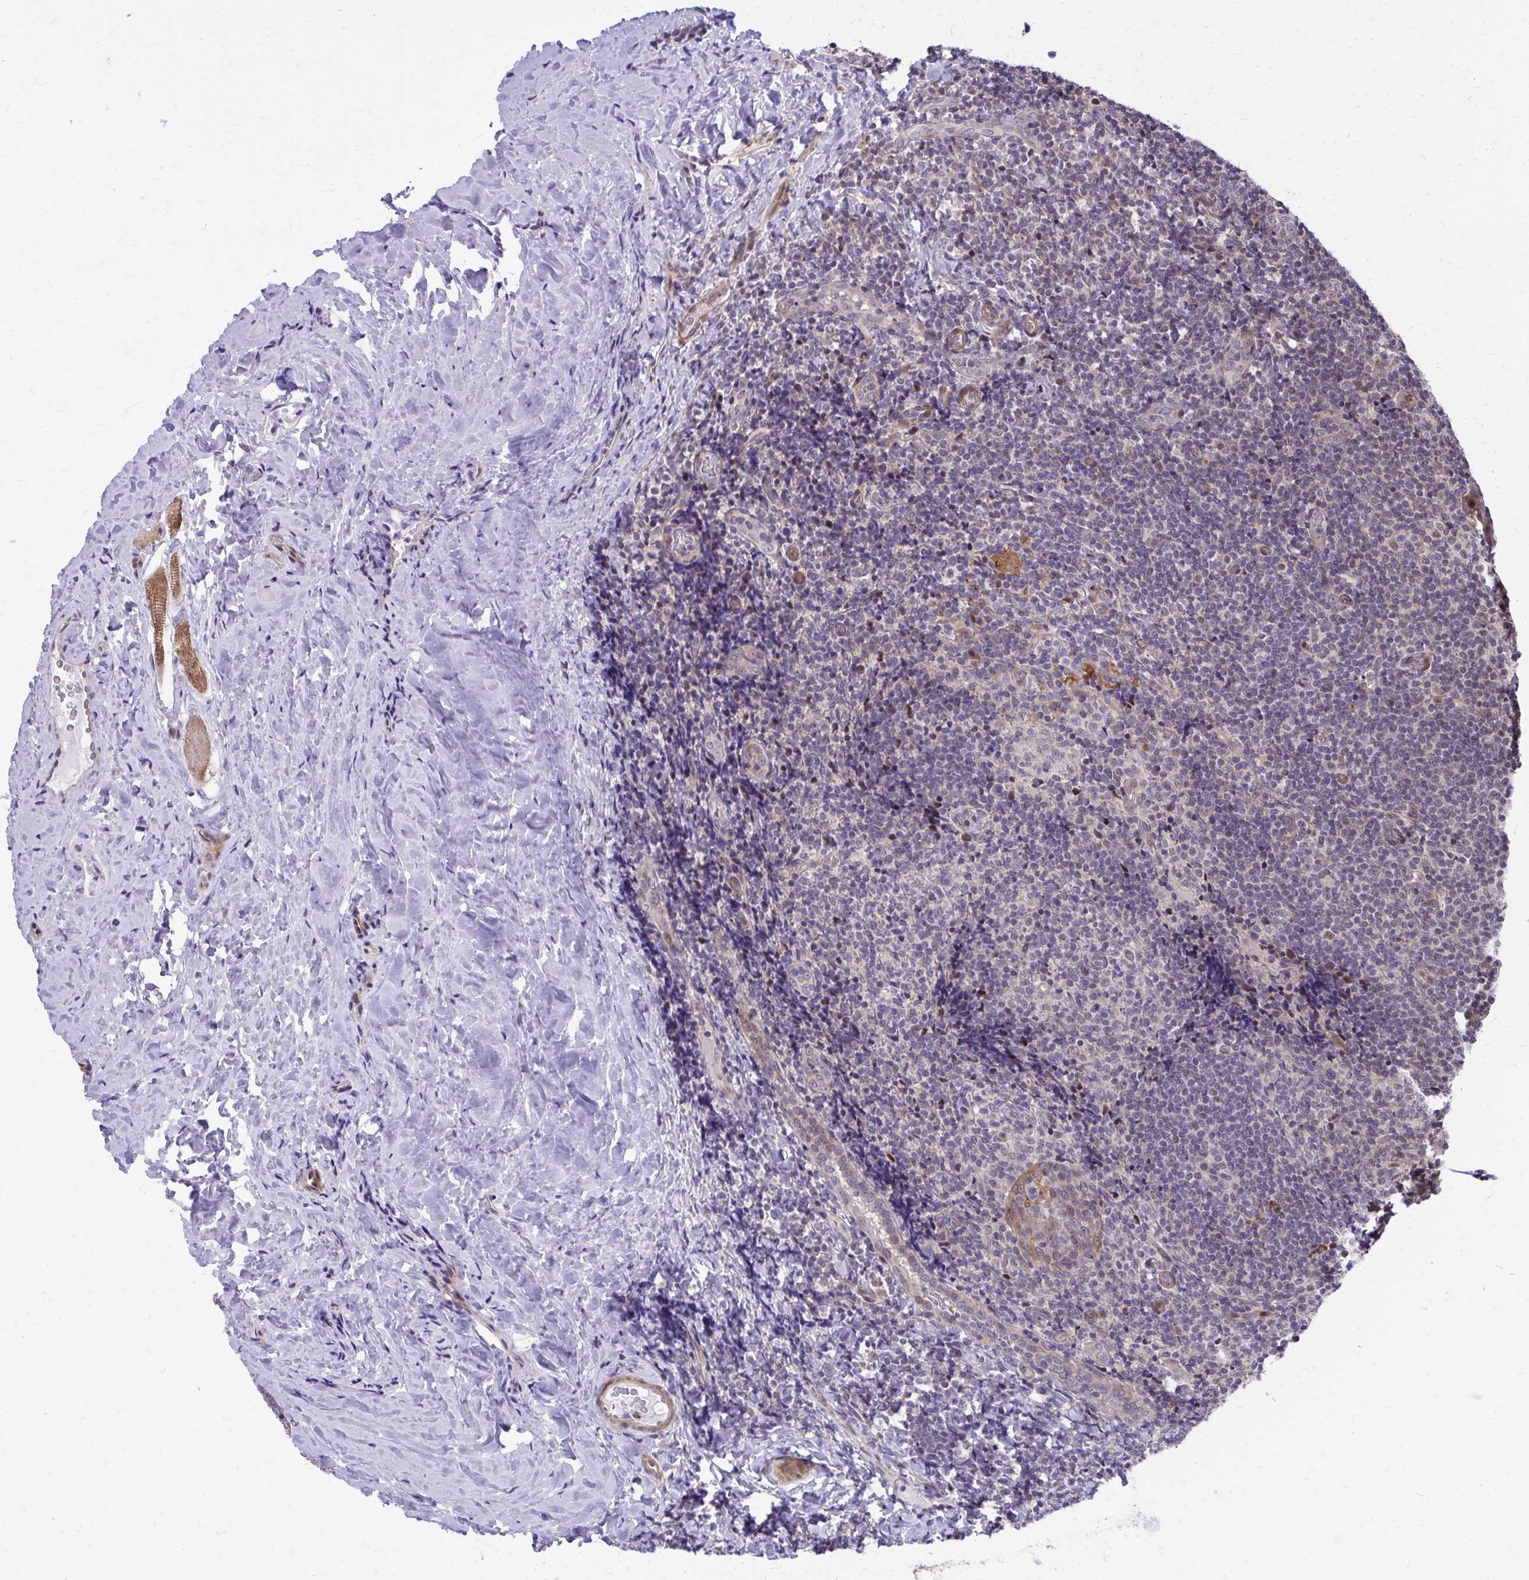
{"staining": {"intensity": "negative", "quantity": "none", "location": "none"}, "tissue": "tonsil", "cell_type": "Germinal center cells", "image_type": "normal", "snomed": [{"axis": "morphology", "description": "Normal tissue, NOS"}, {"axis": "topography", "description": "Tonsil"}], "caption": "The image demonstrates no staining of germinal center cells in unremarkable tonsil.", "gene": "ANKRD30B", "patient": {"sex": "male", "age": 17}}